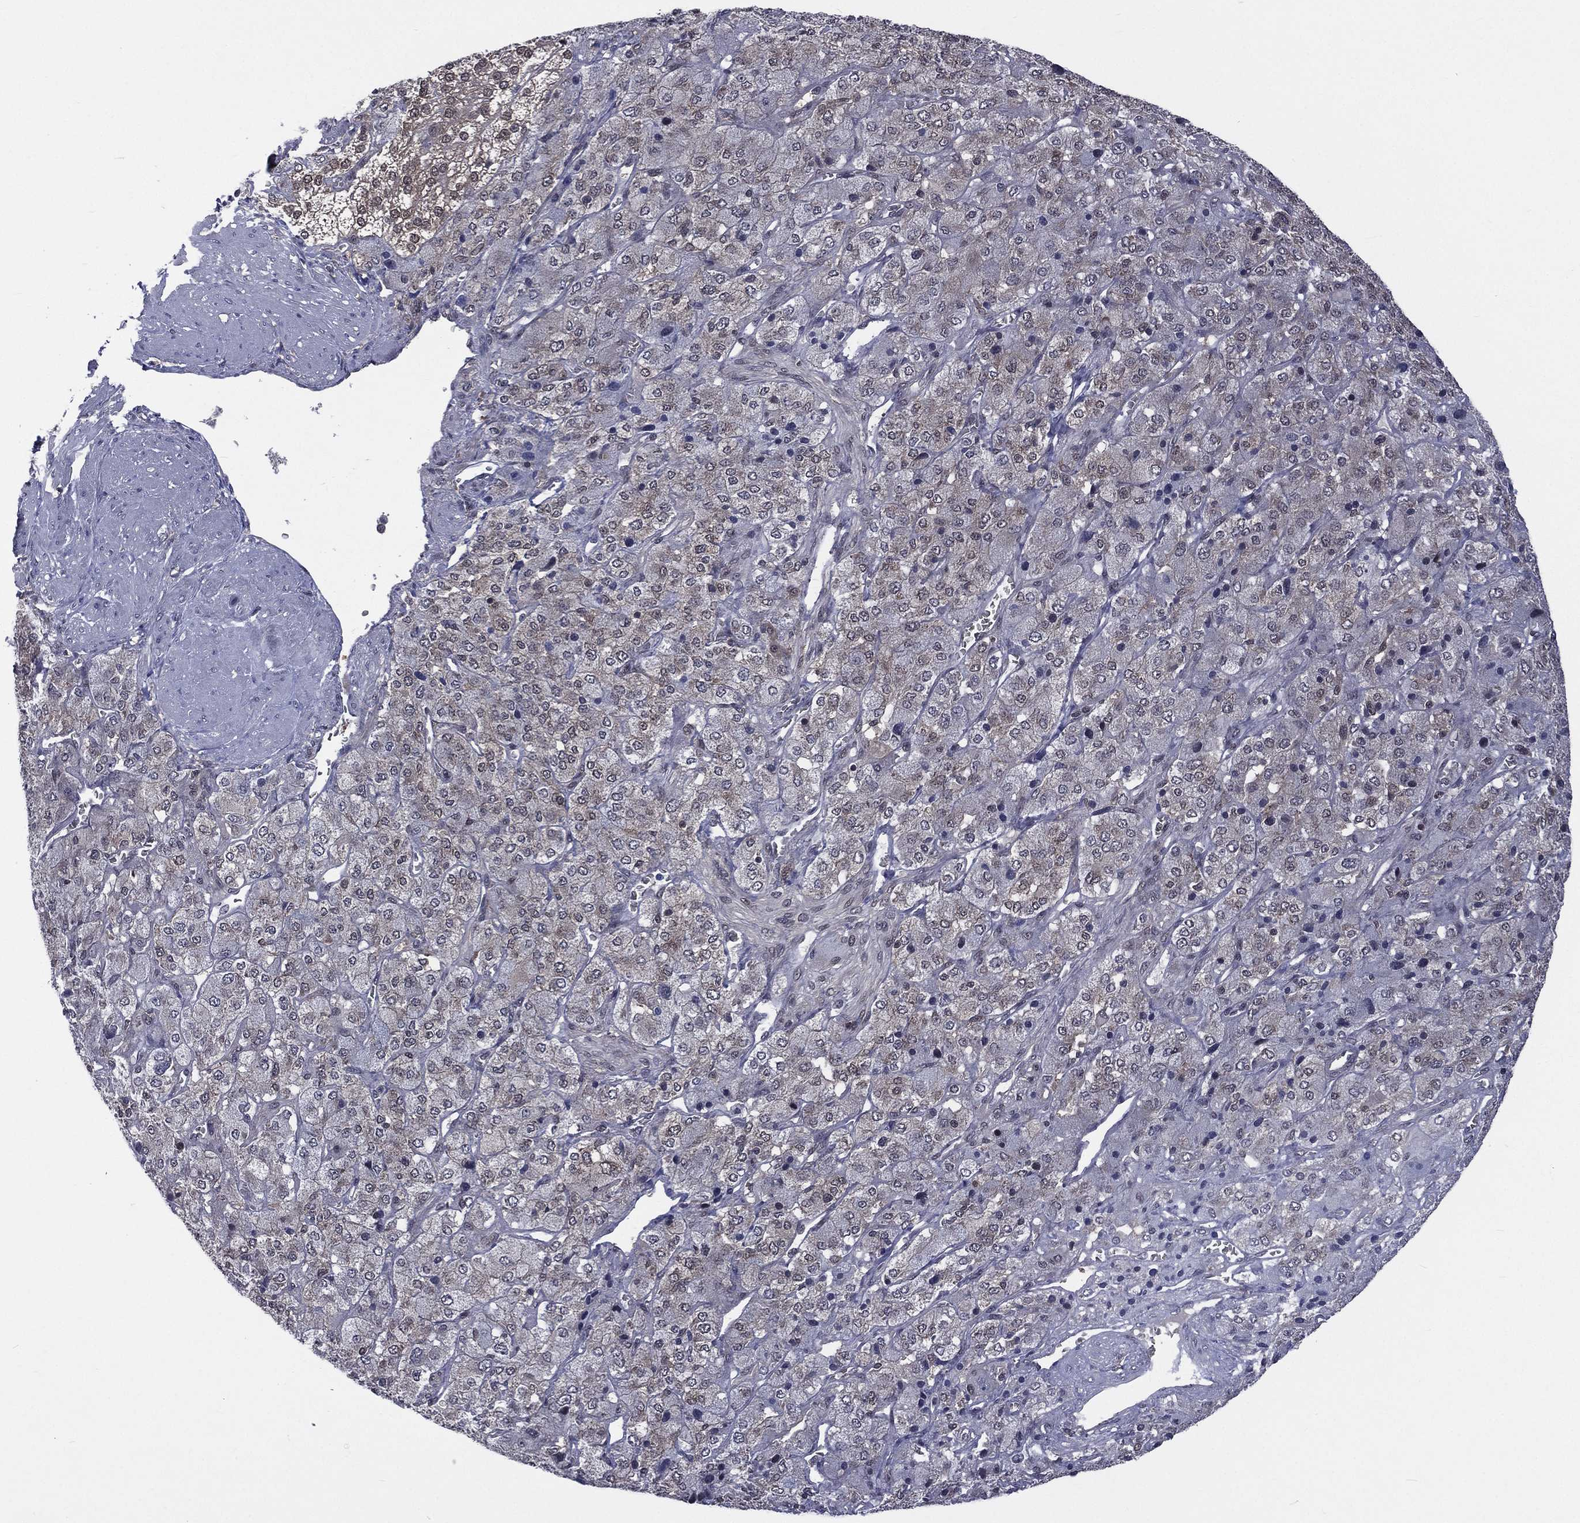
{"staining": {"intensity": "strong", "quantity": "<25%", "location": "nuclear"}, "tissue": "adrenal gland", "cell_type": "Glandular cells", "image_type": "normal", "snomed": [{"axis": "morphology", "description": "Normal tissue, NOS"}, {"axis": "topography", "description": "Adrenal gland"}], "caption": "Glandular cells exhibit strong nuclear expression in approximately <25% of cells in unremarkable adrenal gland. (Brightfield microscopy of DAB IHC at high magnification).", "gene": "MTAP", "patient": {"sex": "female", "age": 60}}